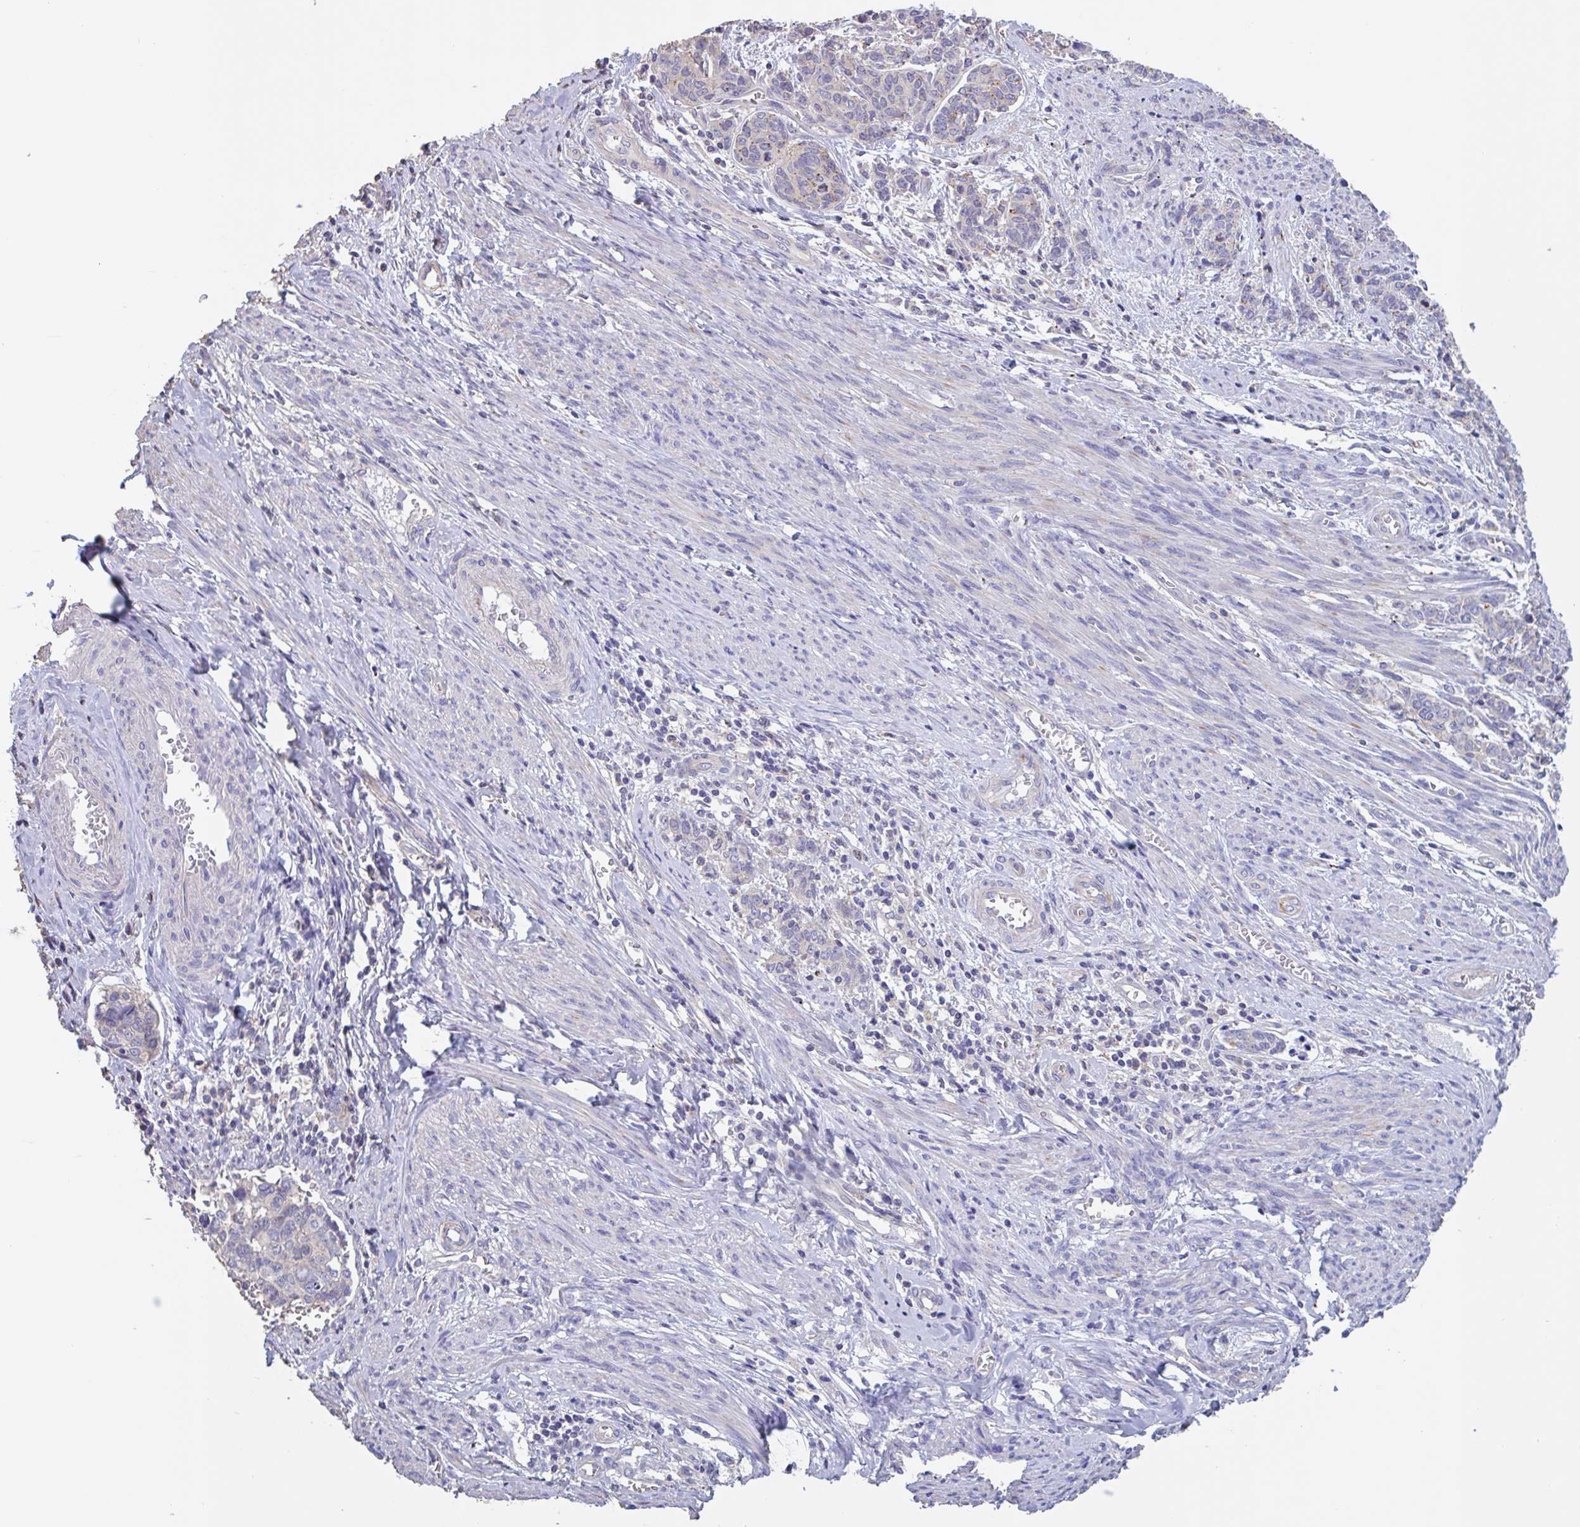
{"staining": {"intensity": "negative", "quantity": "none", "location": "none"}, "tissue": "cervical cancer", "cell_type": "Tumor cells", "image_type": "cancer", "snomed": [{"axis": "morphology", "description": "Squamous cell carcinoma, NOS"}, {"axis": "topography", "description": "Cervix"}], "caption": "High magnification brightfield microscopy of cervical cancer stained with DAB (3,3'-diaminobenzidine) (brown) and counterstained with hematoxylin (blue): tumor cells show no significant expression. The staining is performed using DAB (3,3'-diaminobenzidine) brown chromogen with nuclei counter-stained in using hematoxylin.", "gene": "CHMP5", "patient": {"sex": "female", "age": 60}}